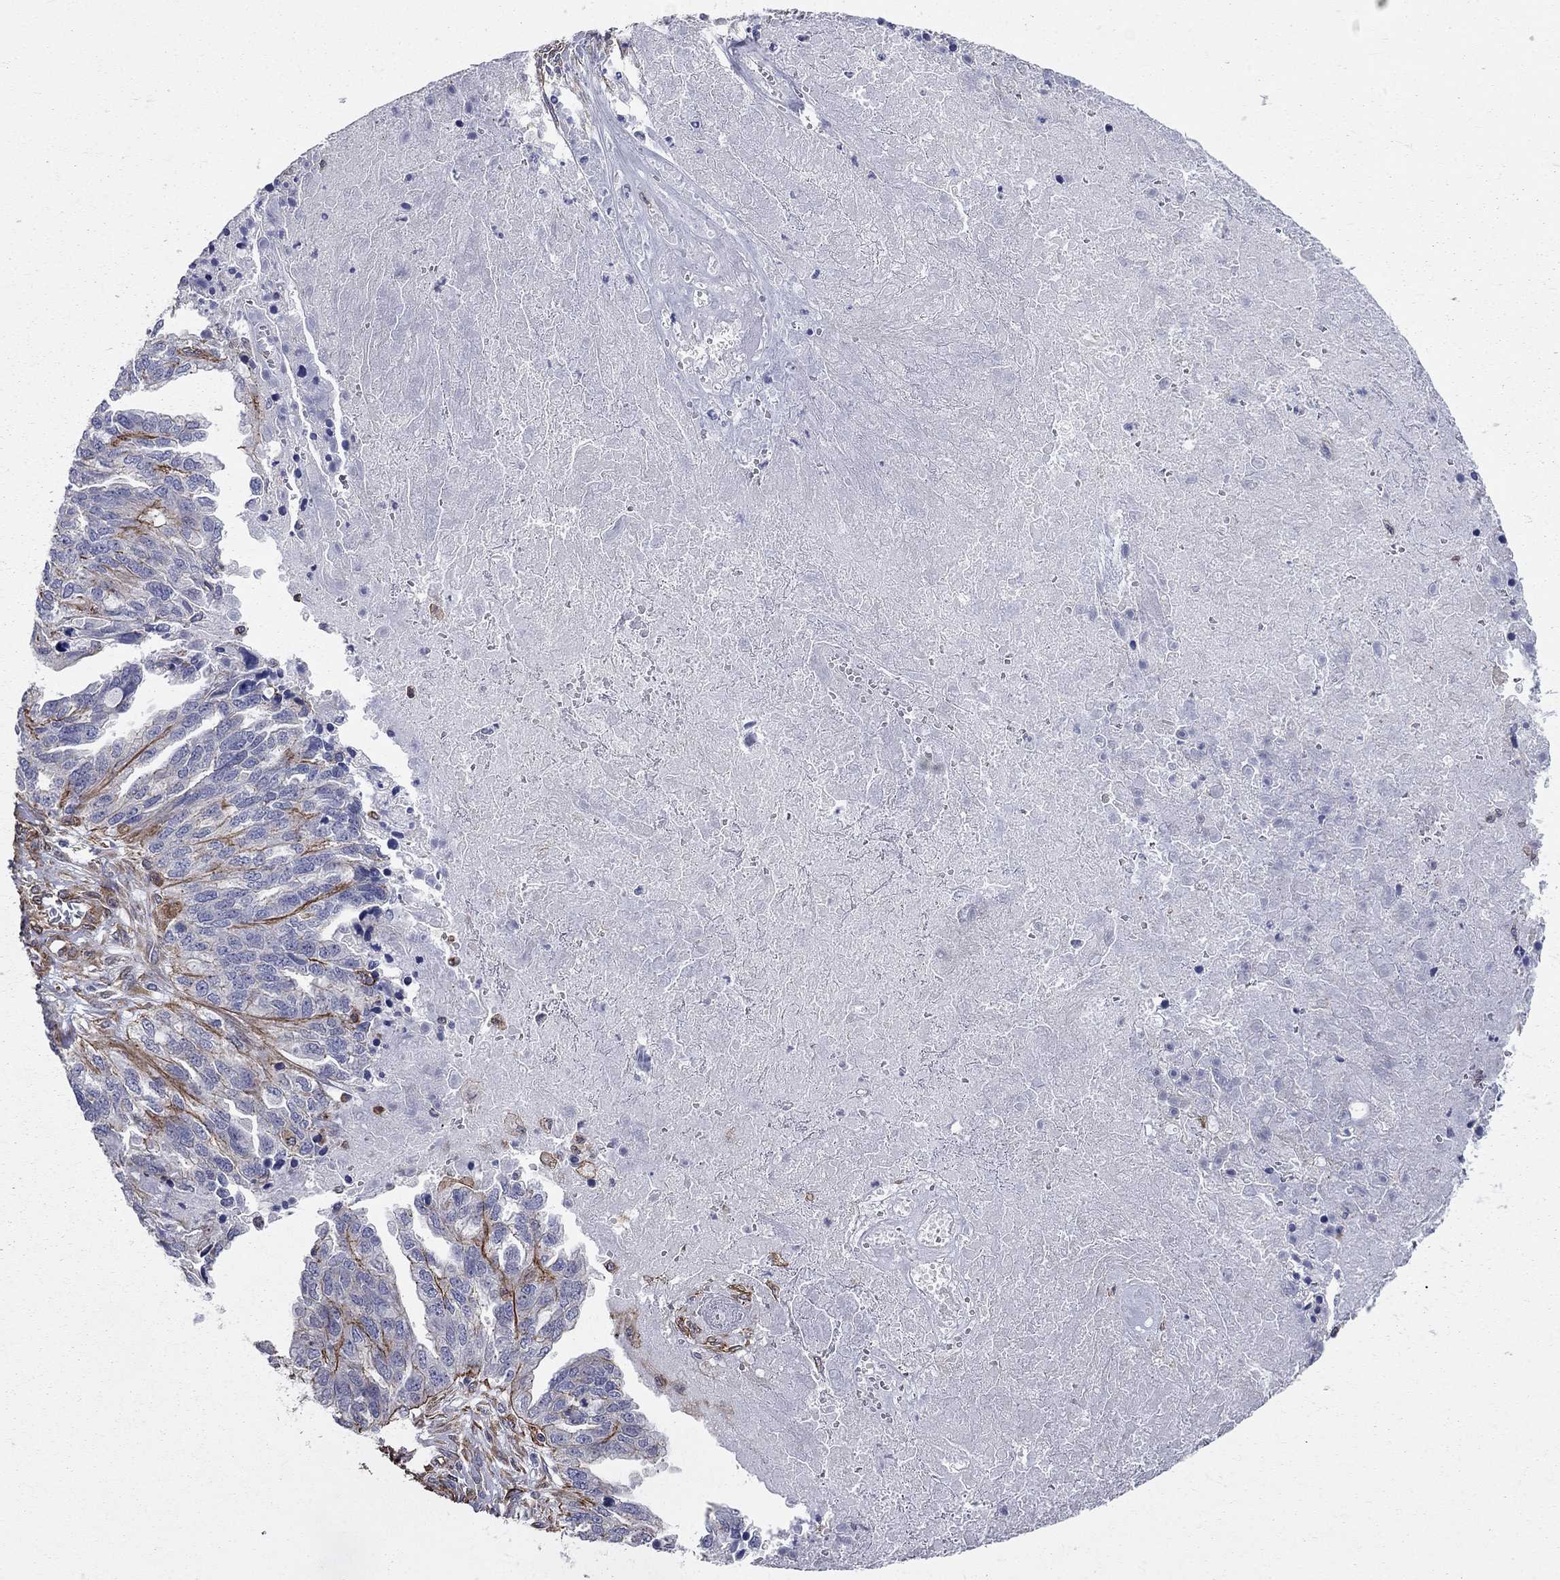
{"staining": {"intensity": "negative", "quantity": "none", "location": "none"}, "tissue": "ovarian cancer", "cell_type": "Tumor cells", "image_type": "cancer", "snomed": [{"axis": "morphology", "description": "Cystadenocarcinoma, serous, NOS"}, {"axis": "topography", "description": "Ovary"}], "caption": "Image shows no significant protein positivity in tumor cells of serous cystadenocarcinoma (ovarian).", "gene": "BICDL2", "patient": {"sex": "female", "age": 51}}